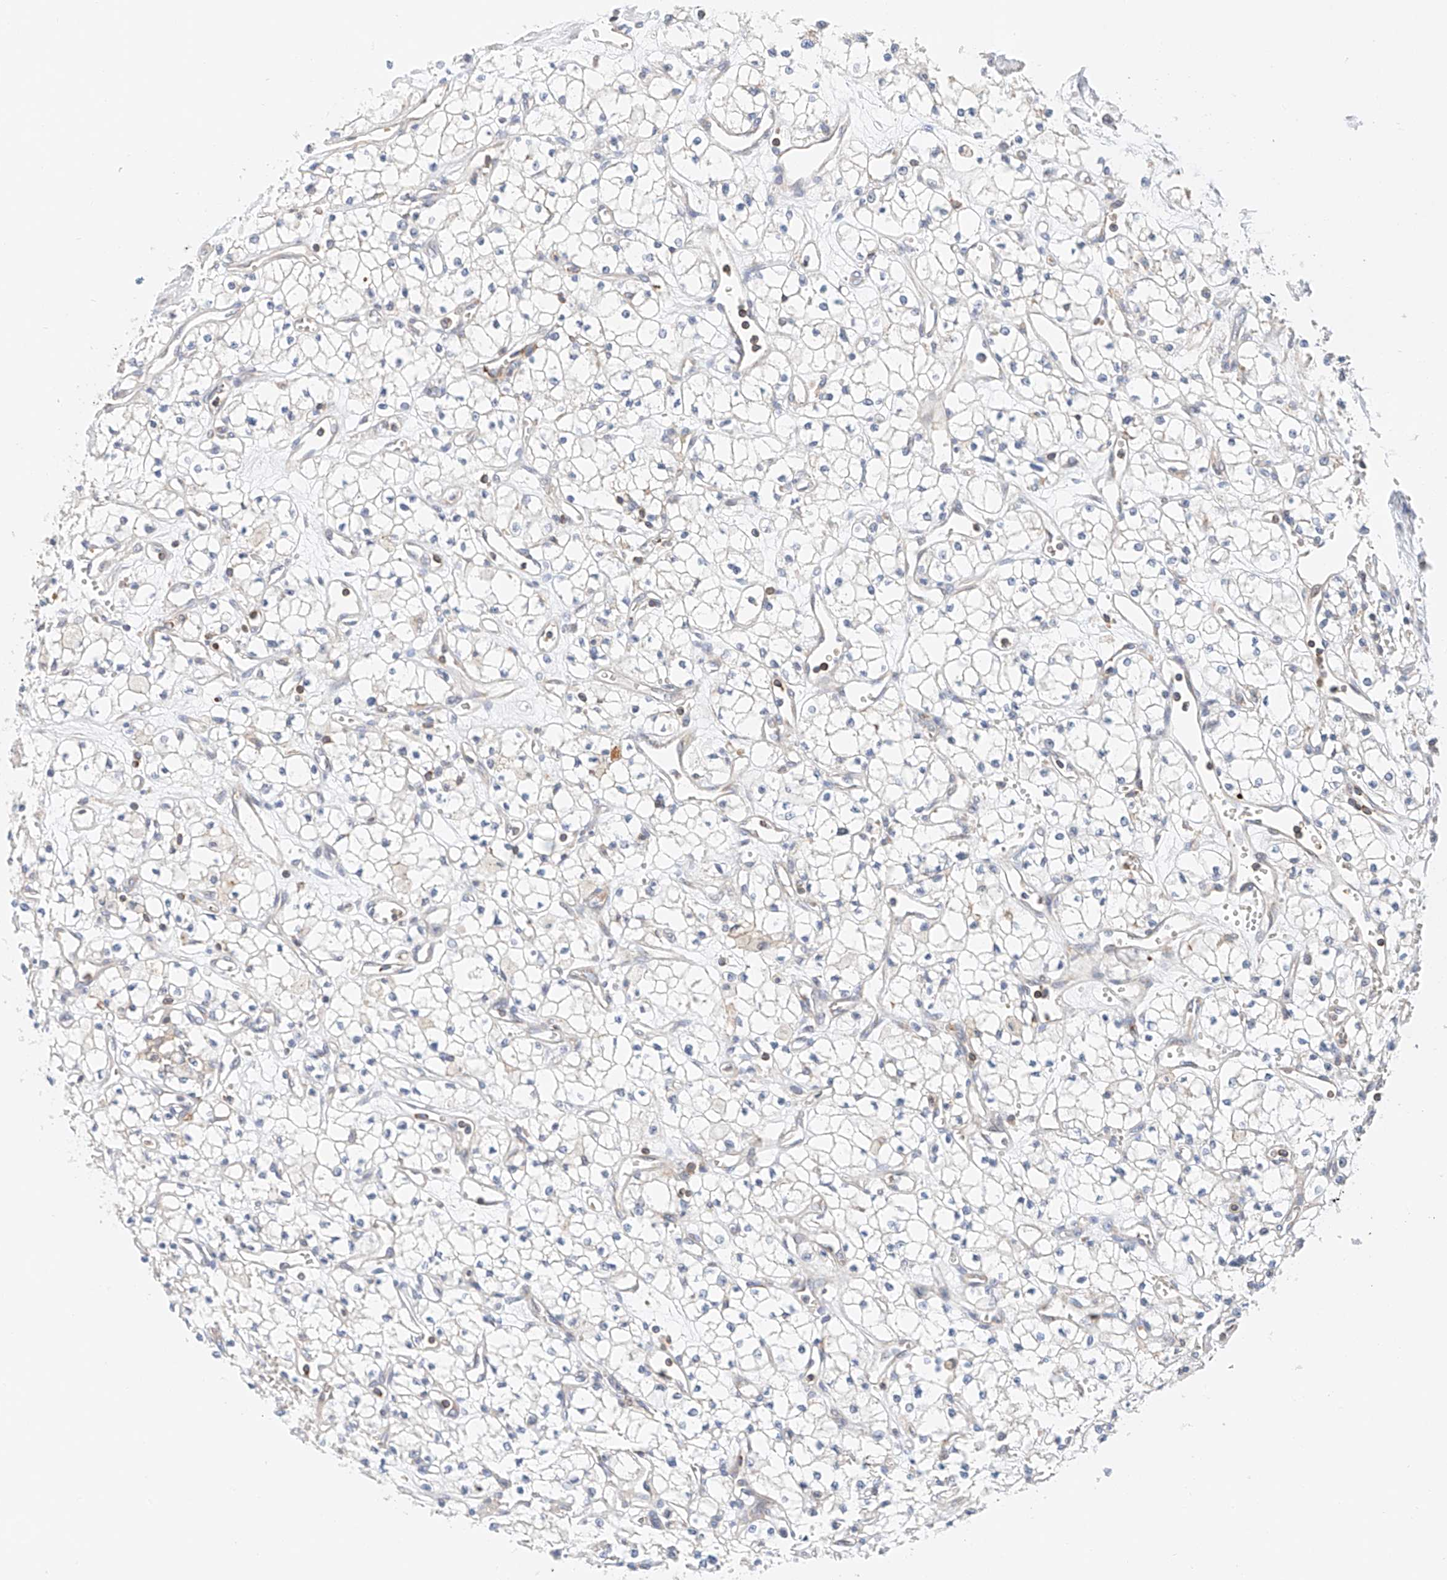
{"staining": {"intensity": "negative", "quantity": "none", "location": "none"}, "tissue": "renal cancer", "cell_type": "Tumor cells", "image_type": "cancer", "snomed": [{"axis": "morphology", "description": "Adenocarcinoma, NOS"}, {"axis": "topography", "description": "Kidney"}], "caption": "This is a image of IHC staining of renal adenocarcinoma, which shows no staining in tumor cells.", "gene": "MFN2", "patient": {"sex": "male", "age": 59}}